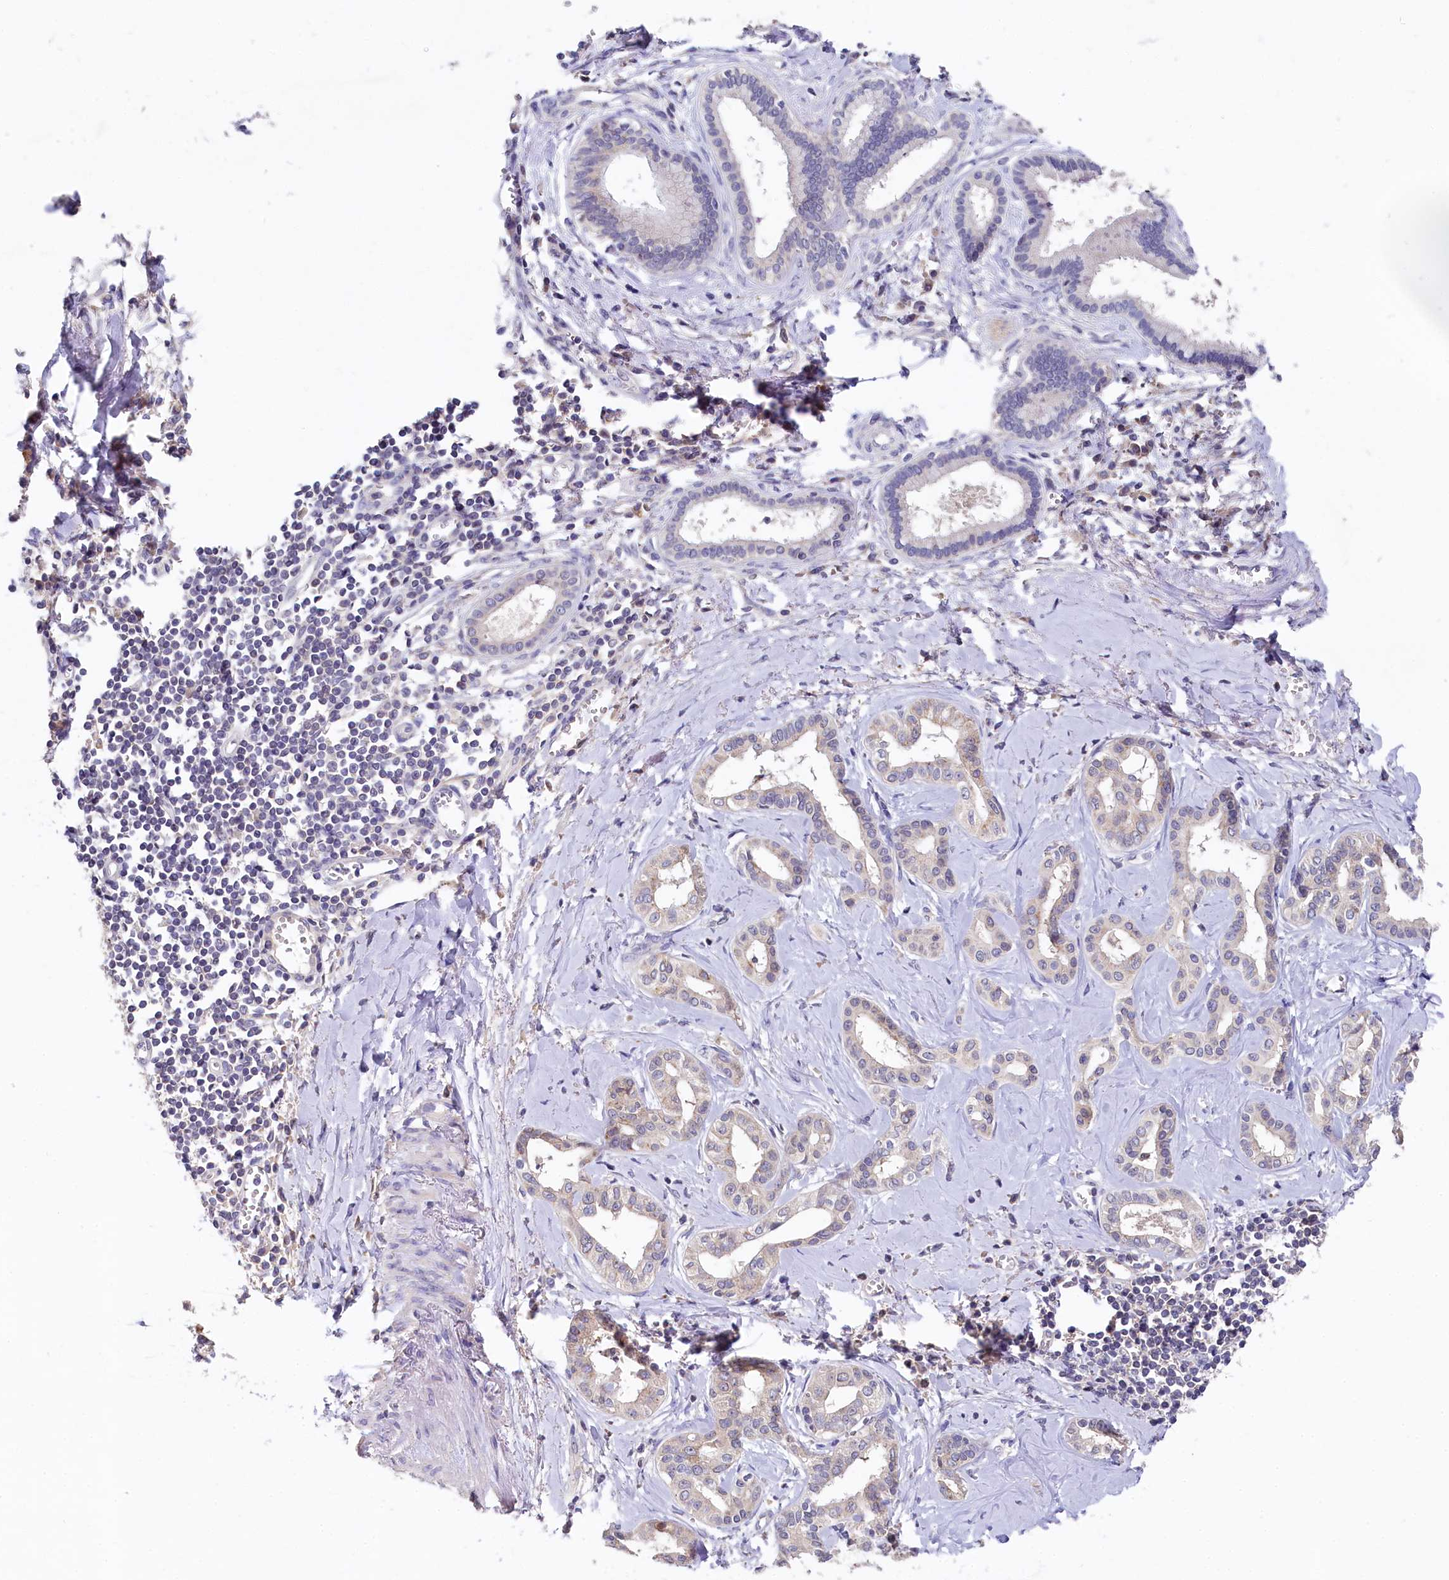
{"staining": {"intensity": "negative", "quantity": "none", "location": "none"}, "tissue": "liver cancer", "cell_type": "Tumor cells", "image_type": "cancer", "snomed": [{"axis": "morphology", "description": "Cholangiocarcinoma"}, {"axis": "topography", "description": "Liver"}], "caption": "Immunohistochemistry (IHC) micrograph of neoplastic tissue: human liver cancer (cholangiocarcinoma) stained with DAB (3,3'-diaminobenzidine) demonstrates no significant protein expression in tumor cells.", "gene": "SPINK9", "patient": {"sex": "female", "age": 77}}